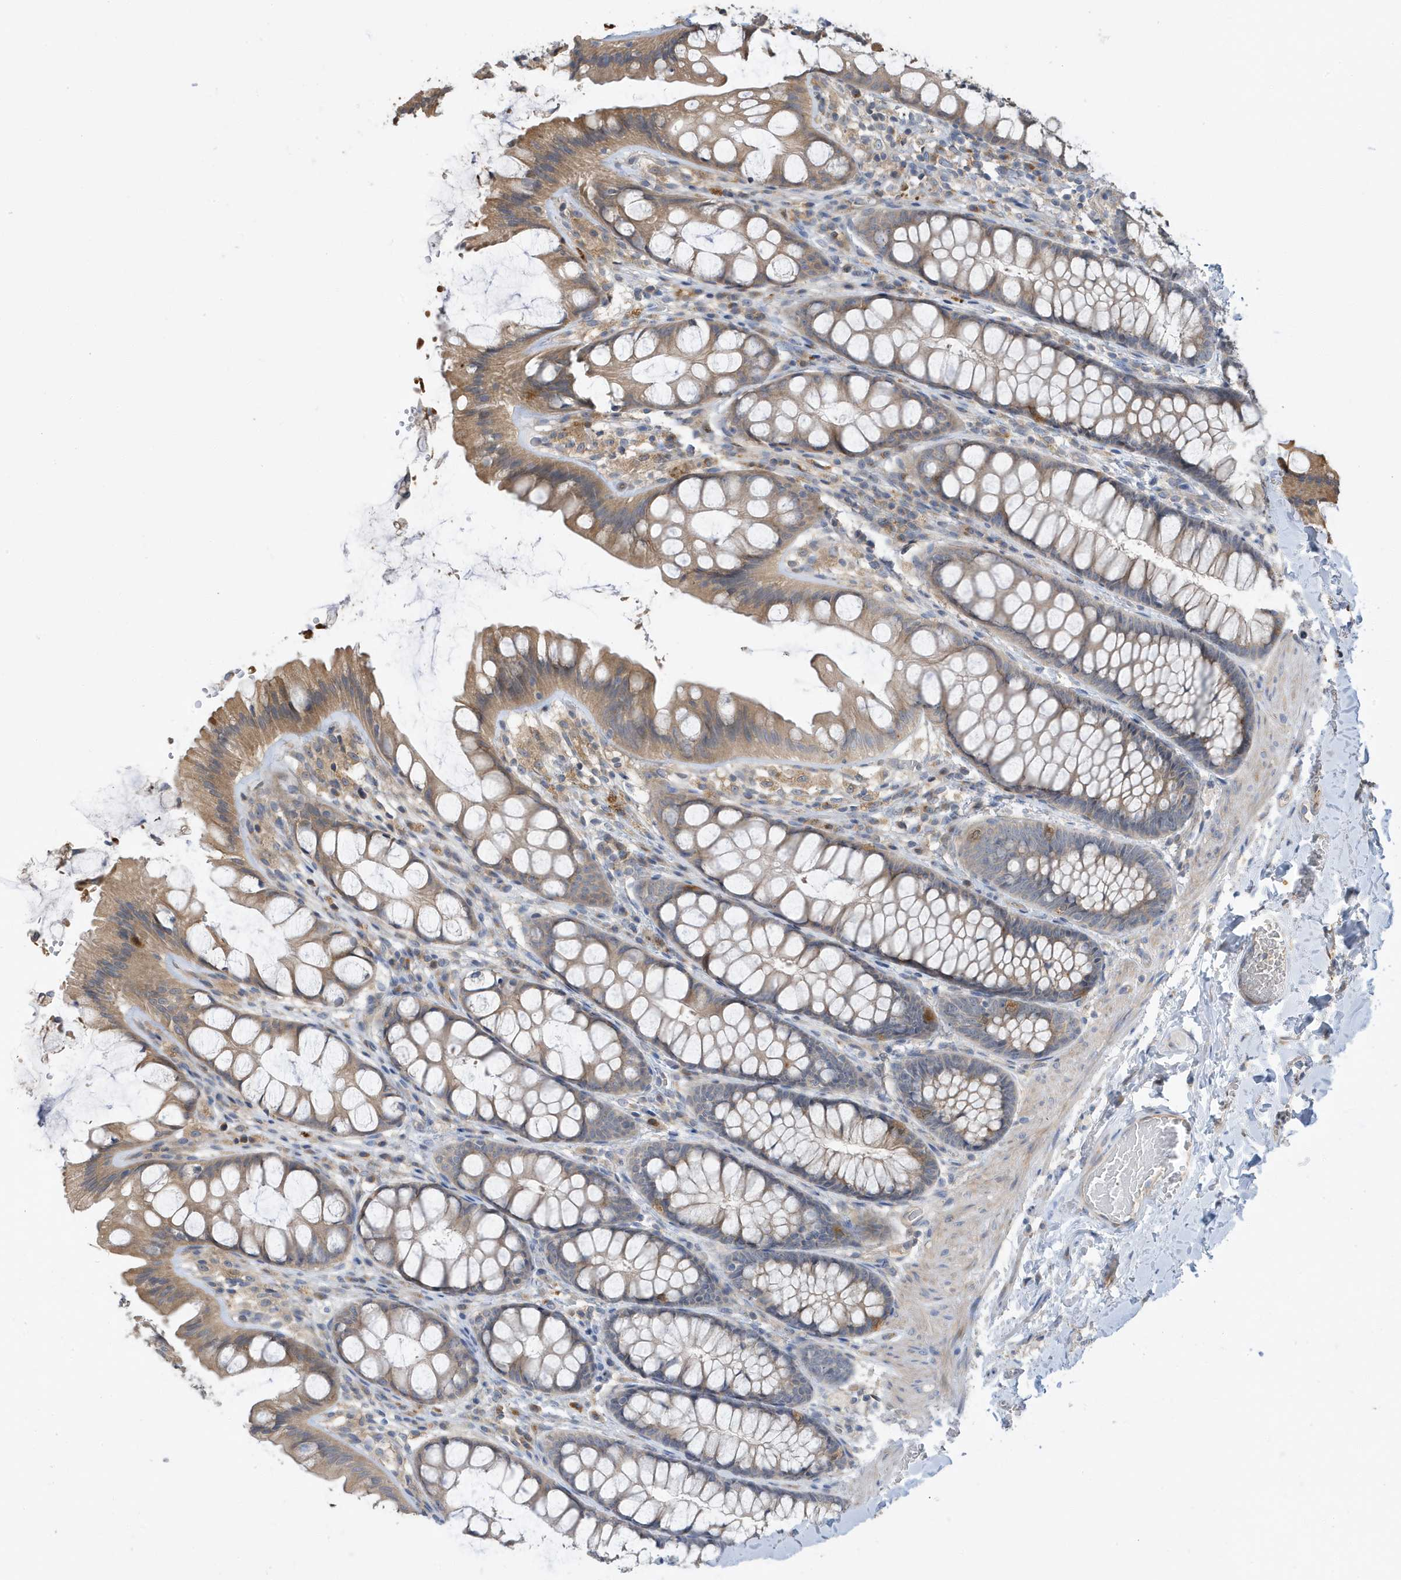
{"staining": {"intensity": "moderate", "quantity": ">75%", "location": "cytoplasmic/membranous"}, "tissue": "colon", "cell_type": "Endothelial cells", "image_type": "normal", "snomed": [{"axis": "morphology", "description": "Normal tissue, NOS"}, {"axis": "topography", "description": "Colon"}], "caption": "The micrograph displays staining of normal colon, revealing moderate cytoplasmic/membranous protein expression (brown color) within endothelial cells.", "gene": "LAPTM4A", "patient": {"sex": "male", "age": 47}}